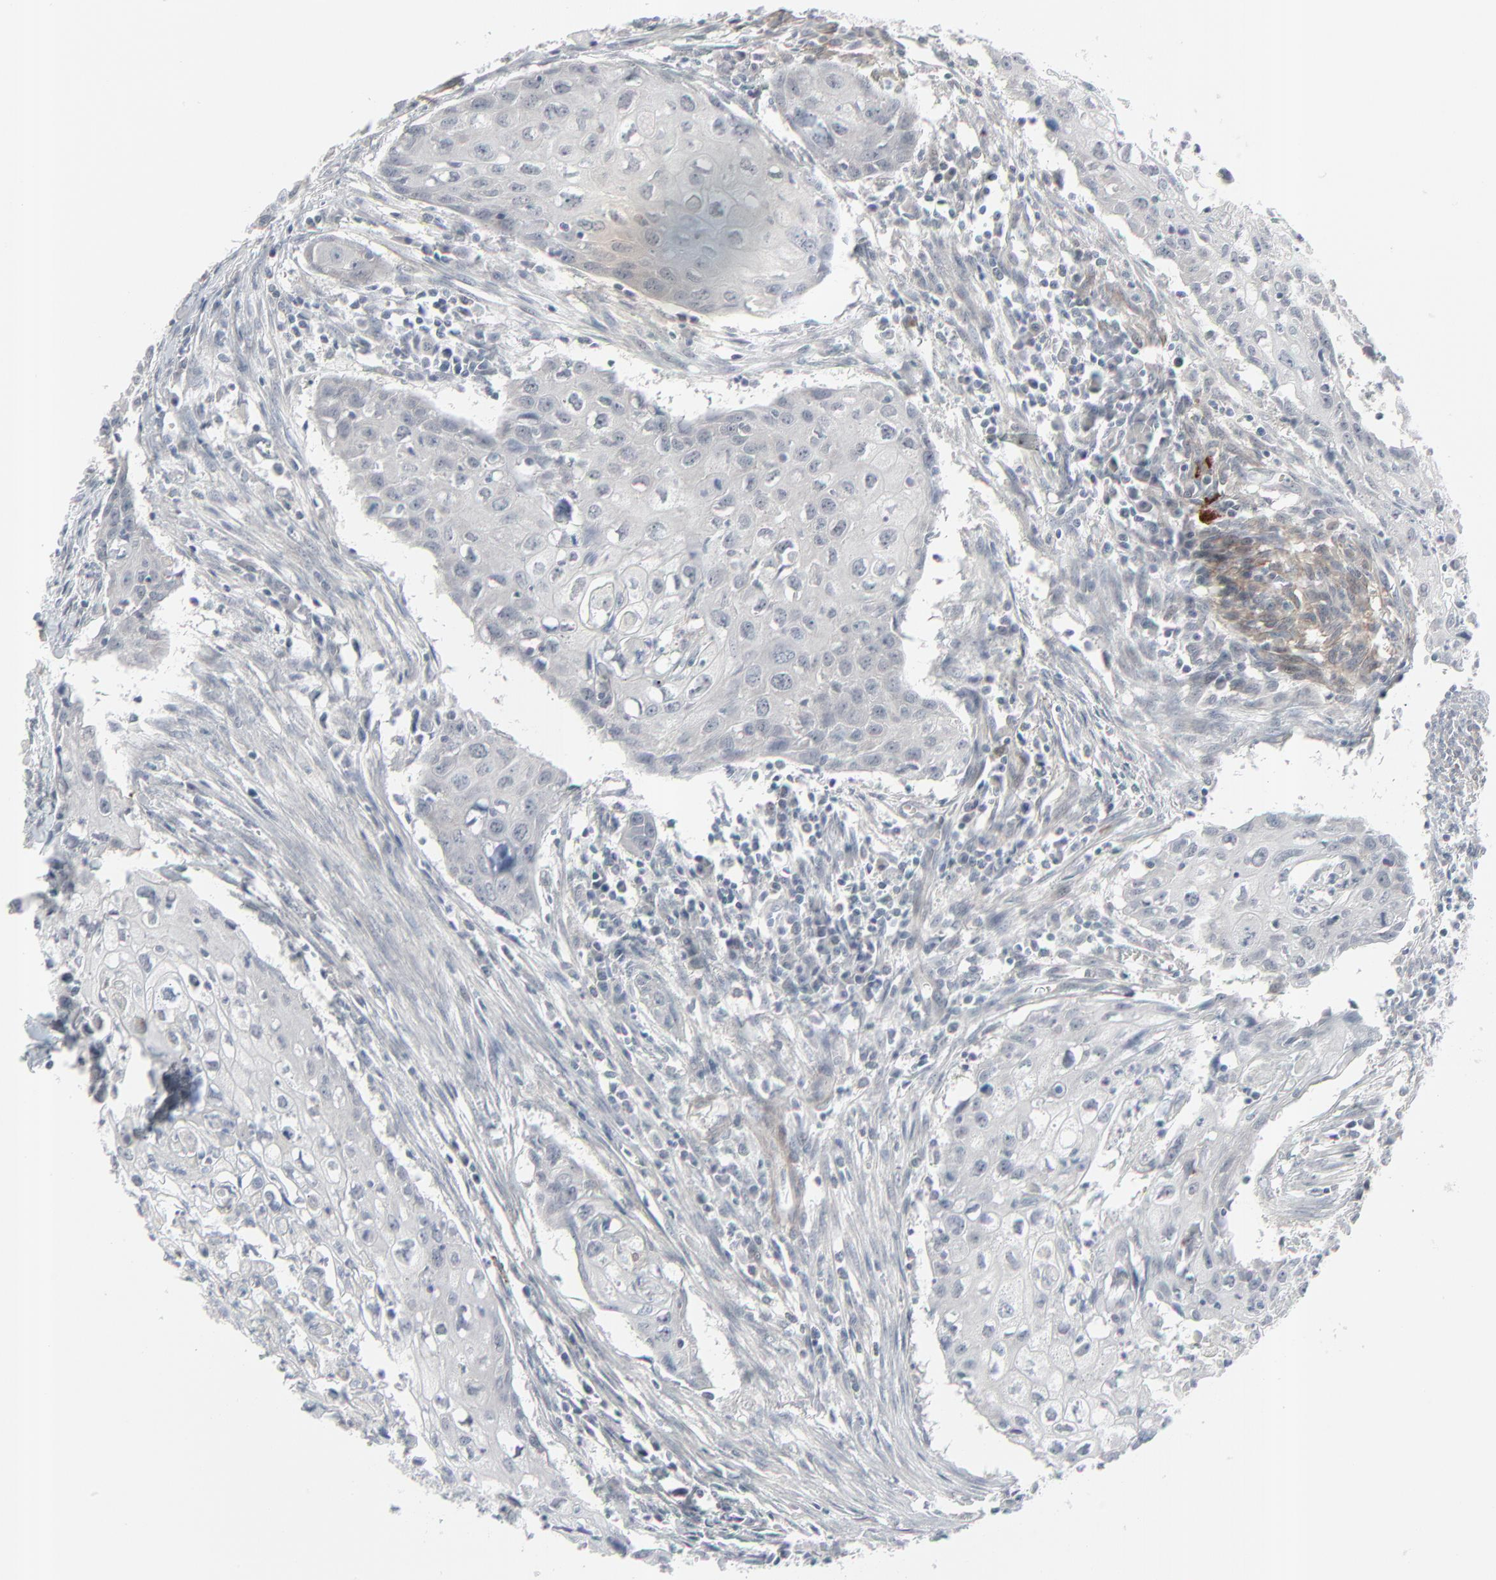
{"staining": {"intensity": "negative", "quantity": "none", "location": "none"}, "tissue": "urothelial cancer", "cell_type": "Tumor cells", "image_type": "cancer", "snomed": [{"axis": "morphology", "description": "Urothelial carcinoma, High grade"}, {"axis": "topography", "description": "Urinary bladder"}], "caption": "Histopathology image shows no significant protein positivity in tumor cells of urothelial cancer.", "gene": "NEUROD1", "patient": {"sex": "male", "age": 54}}